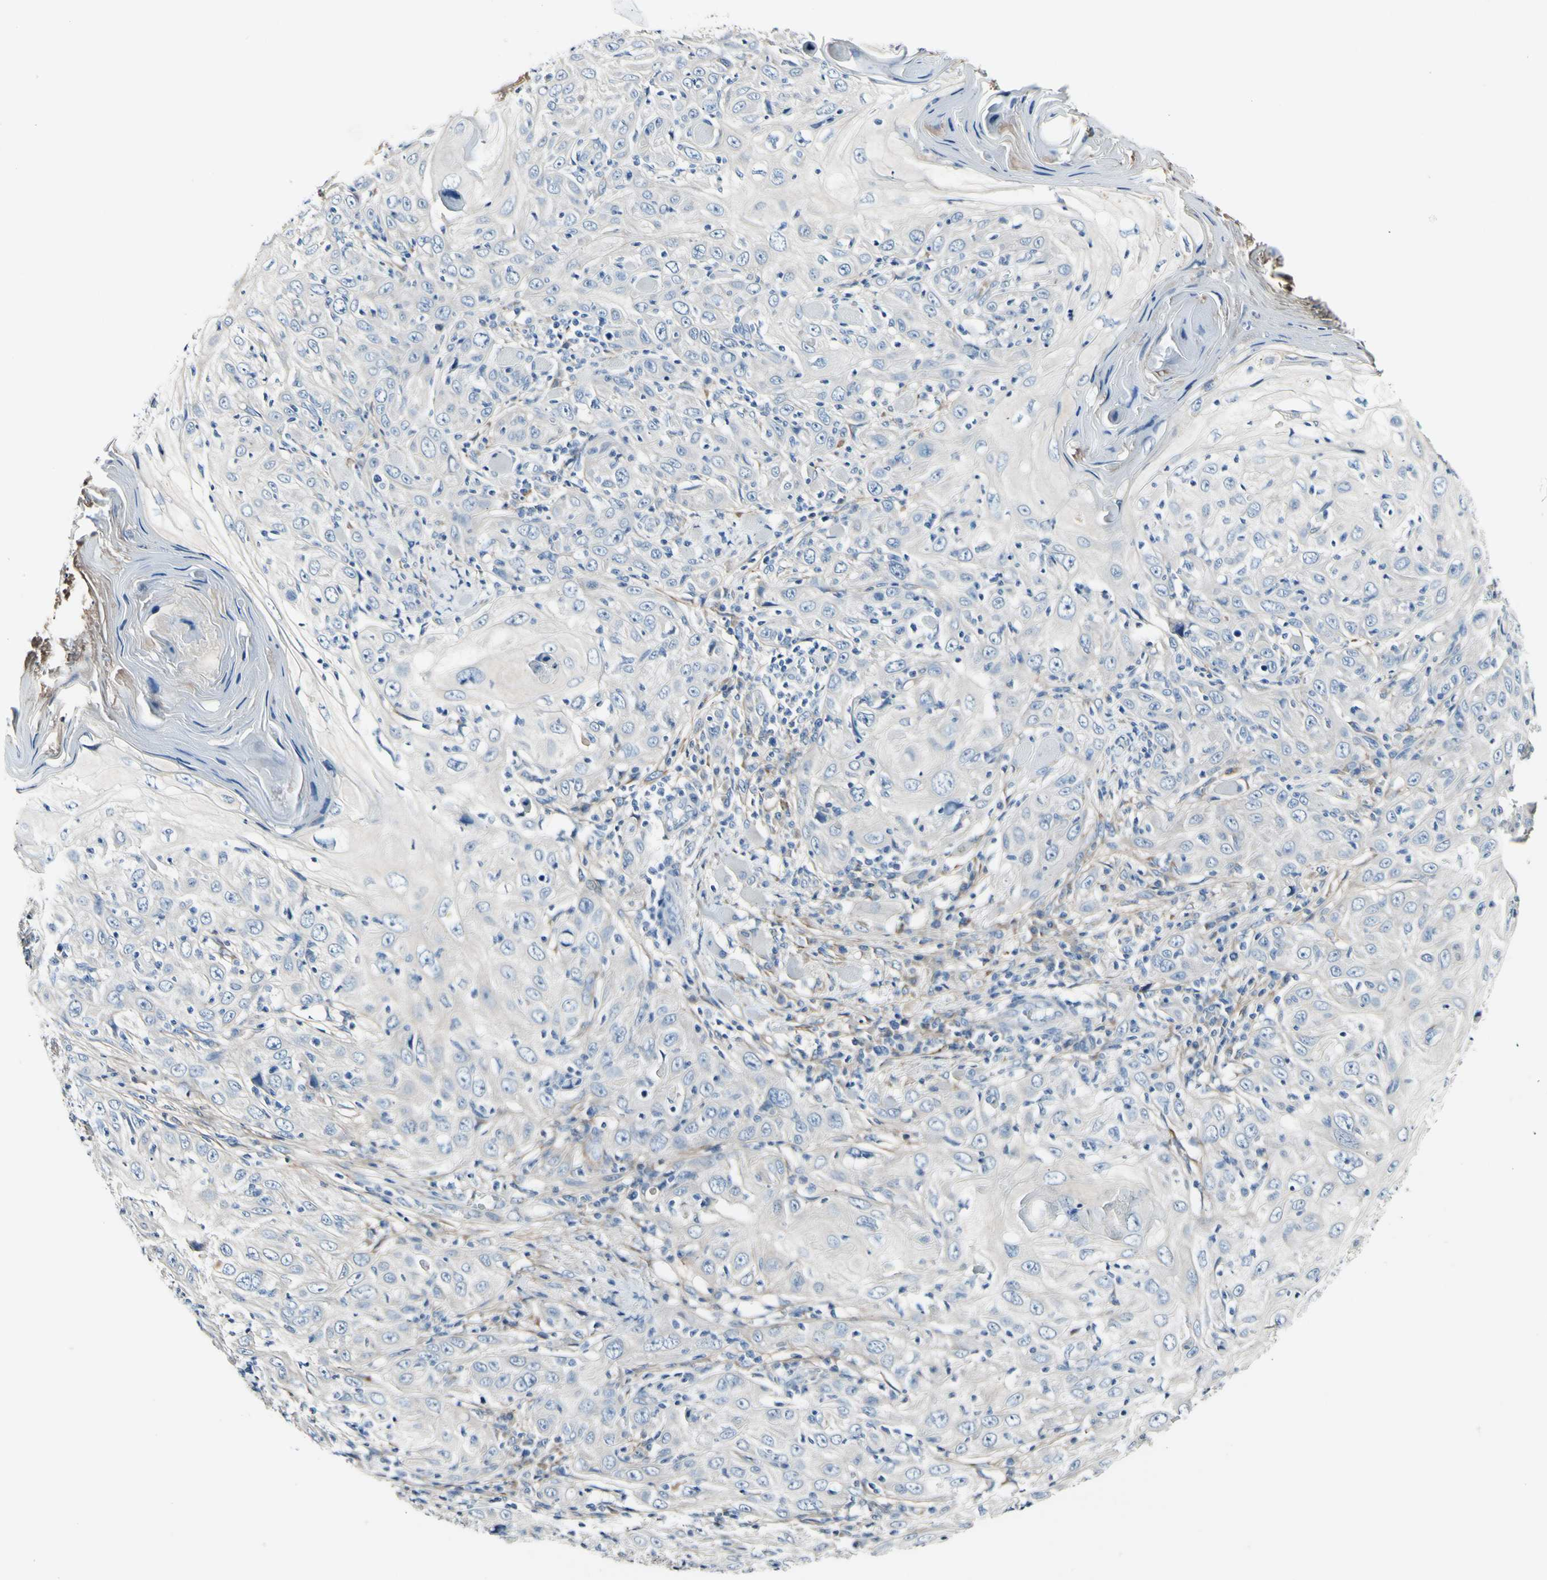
{"staining": {"intensity": "negative", "quantity": "none", "location": "none"}, "tissue": "skin cancer", "cell_type": "Tumor cells", "image_type": "cancer", "snomed": [{"axis": "morphology", "description": "Squamous cell carcinoma, NOS"}, {"axis": "topography", "description": "Skin"}], "caption": "High power microscopy image of an IHC histopathology image of skin cancer, revealing no significant positivity in tumor cells.", "gene": "COL6A3", "patient": {"sex": "female", "age": 88}}